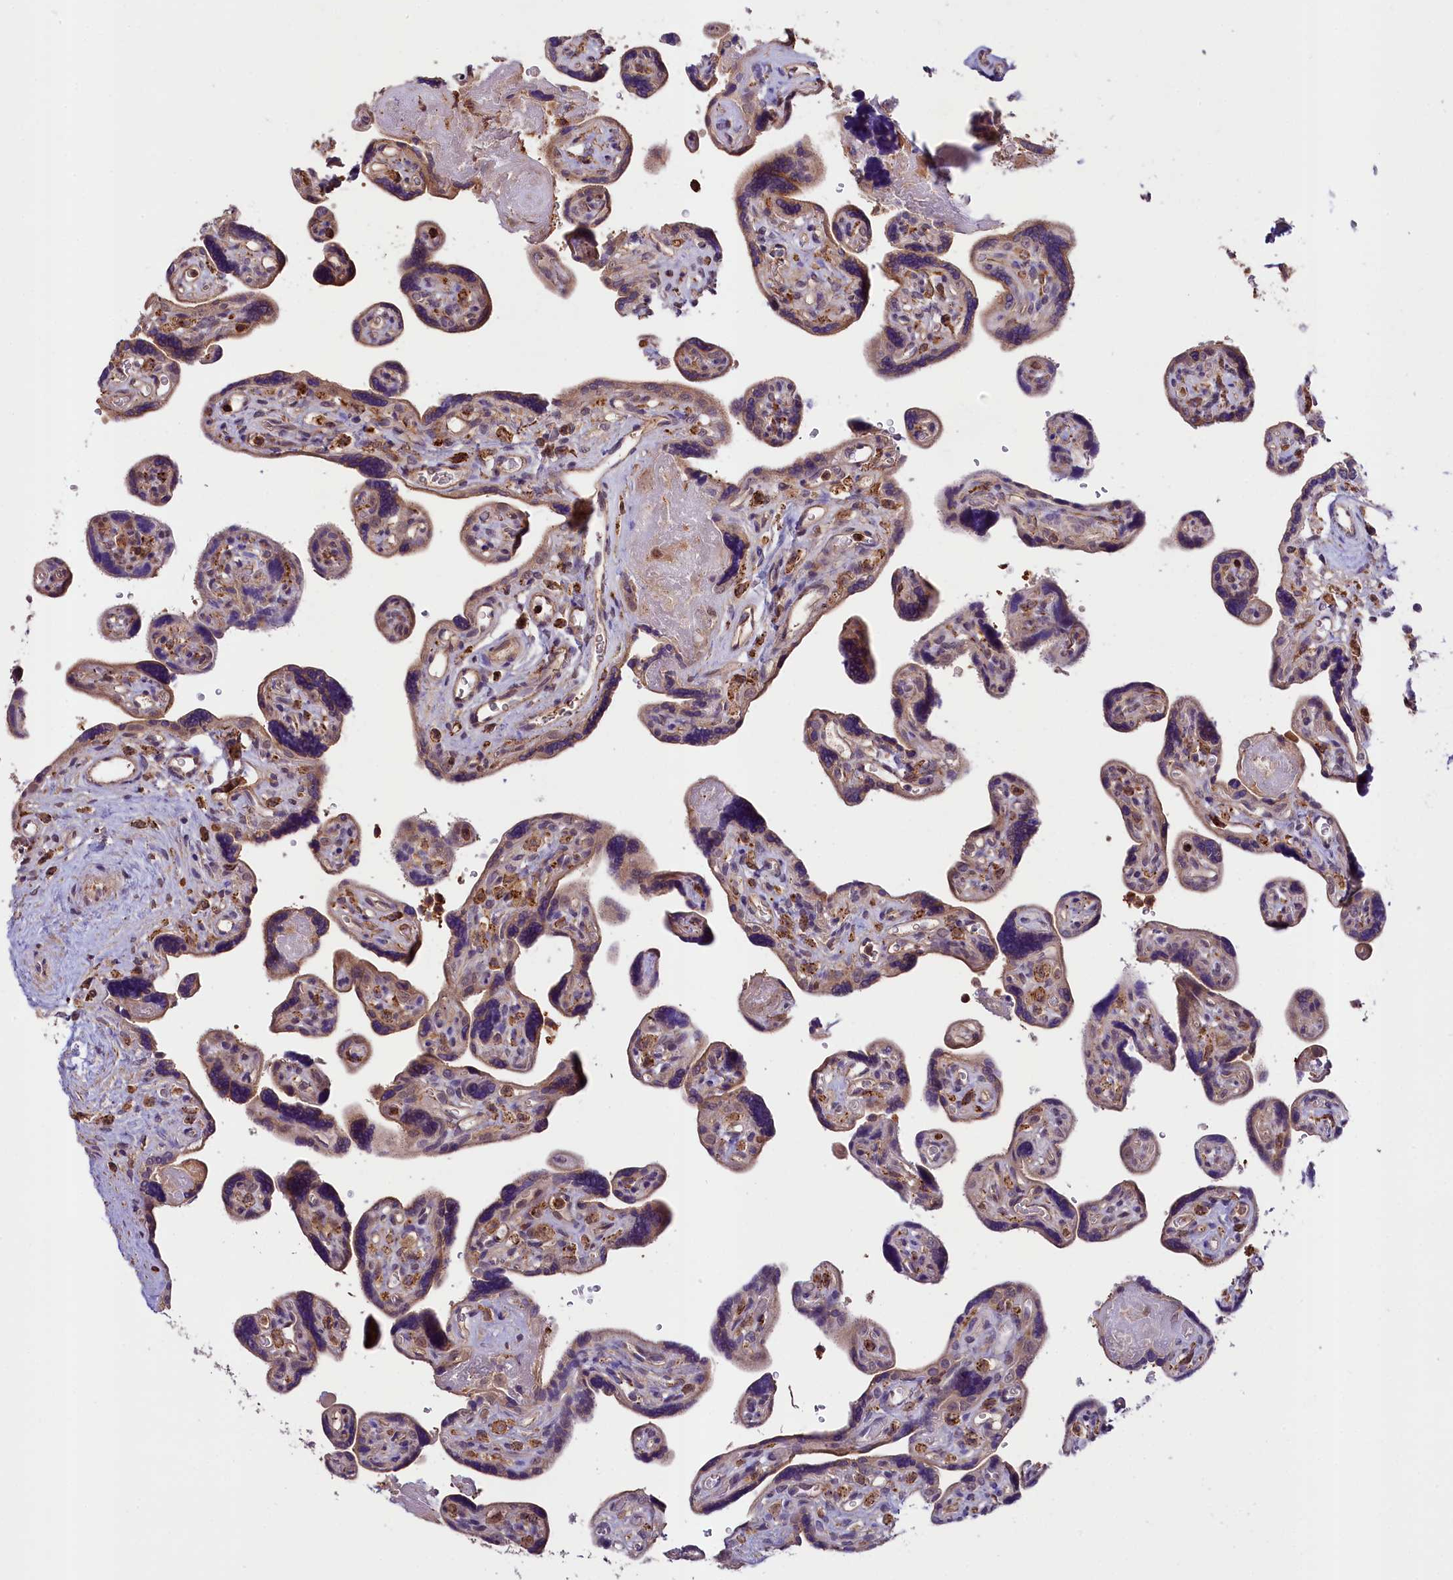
{"staining": {"intensity": "moderate", "quantity": "25%-75%", "location": "cytoplasmic/membranous"}, "tissue": "placenta", "cell_type": "Trophoblastic cells", "image_type": "normal", "snomed": [{"axis": "morphology", "description": "Normal tissue, NOS"}, {"axis": "topography", "description": "Placenta"}], "caption": "Protein expression analysis of unremarkable placenta demonstrates moderate cytoplasmic/membranous positivity in approximately 25%-75% of trophoblastic cells. The staining is performed using DAB (3,3'-diaminobenzidine) brown chromogen to label protein expression. The nuclei are counter-stained blue using hematoxylin.", "gene": "SKIDA1", "patient": {"sex": "female", "age": 39}}